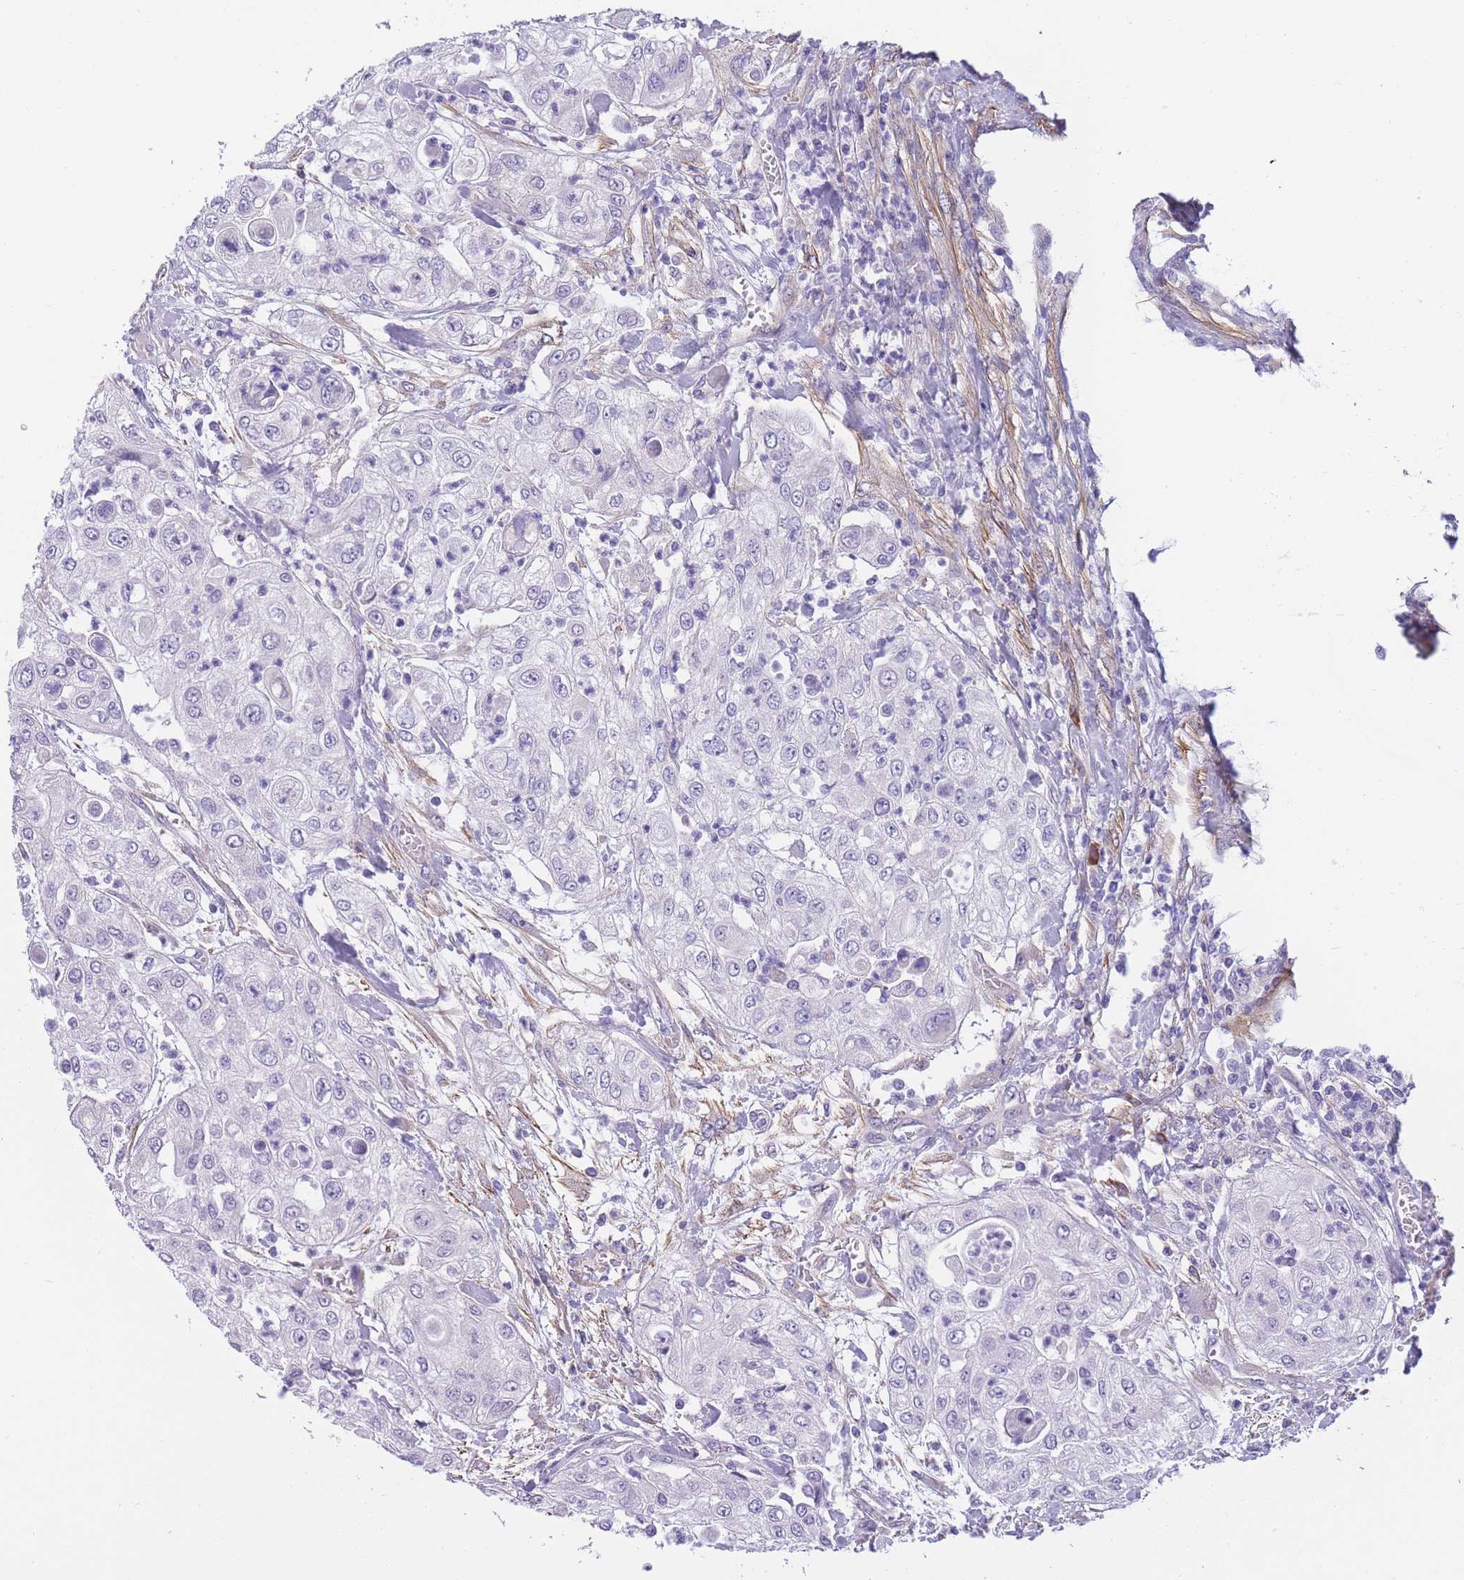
{"staining": {"intensity": "negative", "quantity": "none", "location": "none"}, "tissue": "urothelial cancer", "cell_type": "Tumor cells", "image_type": "cancer", "snomed": [{"axis": "morphology", "description": "Urothelial carcinoma, High grade"}, {"axis": "topography", "description": "Urinary bladder"}], "caption": "High power microscopy photomicrograph of an immunohistochemistry (IHC) image of high-grade urothelial carcinoma, revealing no significant expression in tumor cells.", "gene": "FAM124A", "patient": {"sex": "female", "age": 79}}